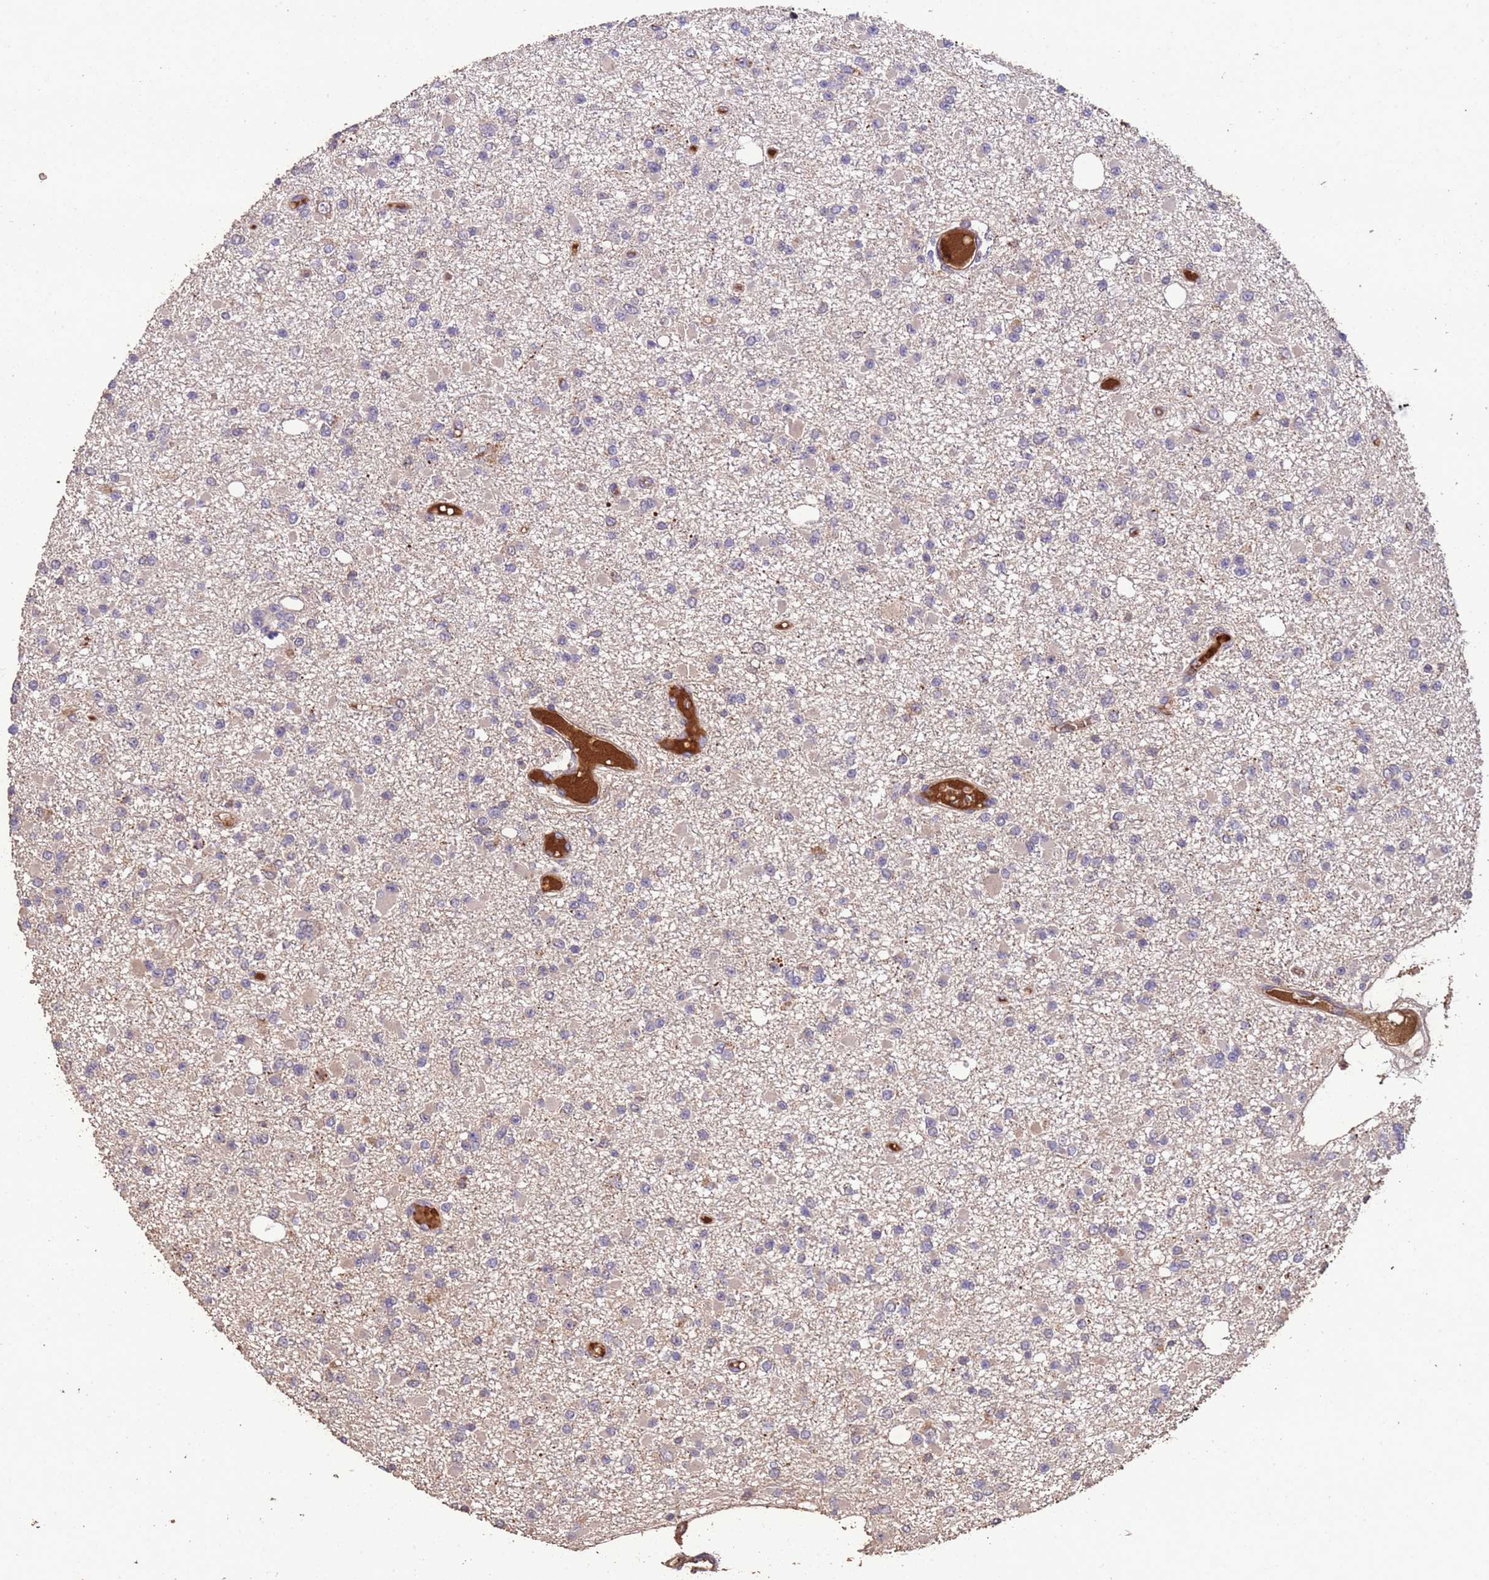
{"staining": {"intensity": "negative", "quantity": "none", "location": "none"}, "tissue": "glioma", "cell_type": "Tumor cells", "image_type": "cancer", "snomed": [{"axis": "morphology", "description": "Glioma, malignant, Low grade"}, {"axis": "topography", "description": "Brain"}], "caption": "Tumor cells show no significant protein positivity in glioma.", "gene": "CCDC184", "patient": {"sex": "female", "age": 22}}